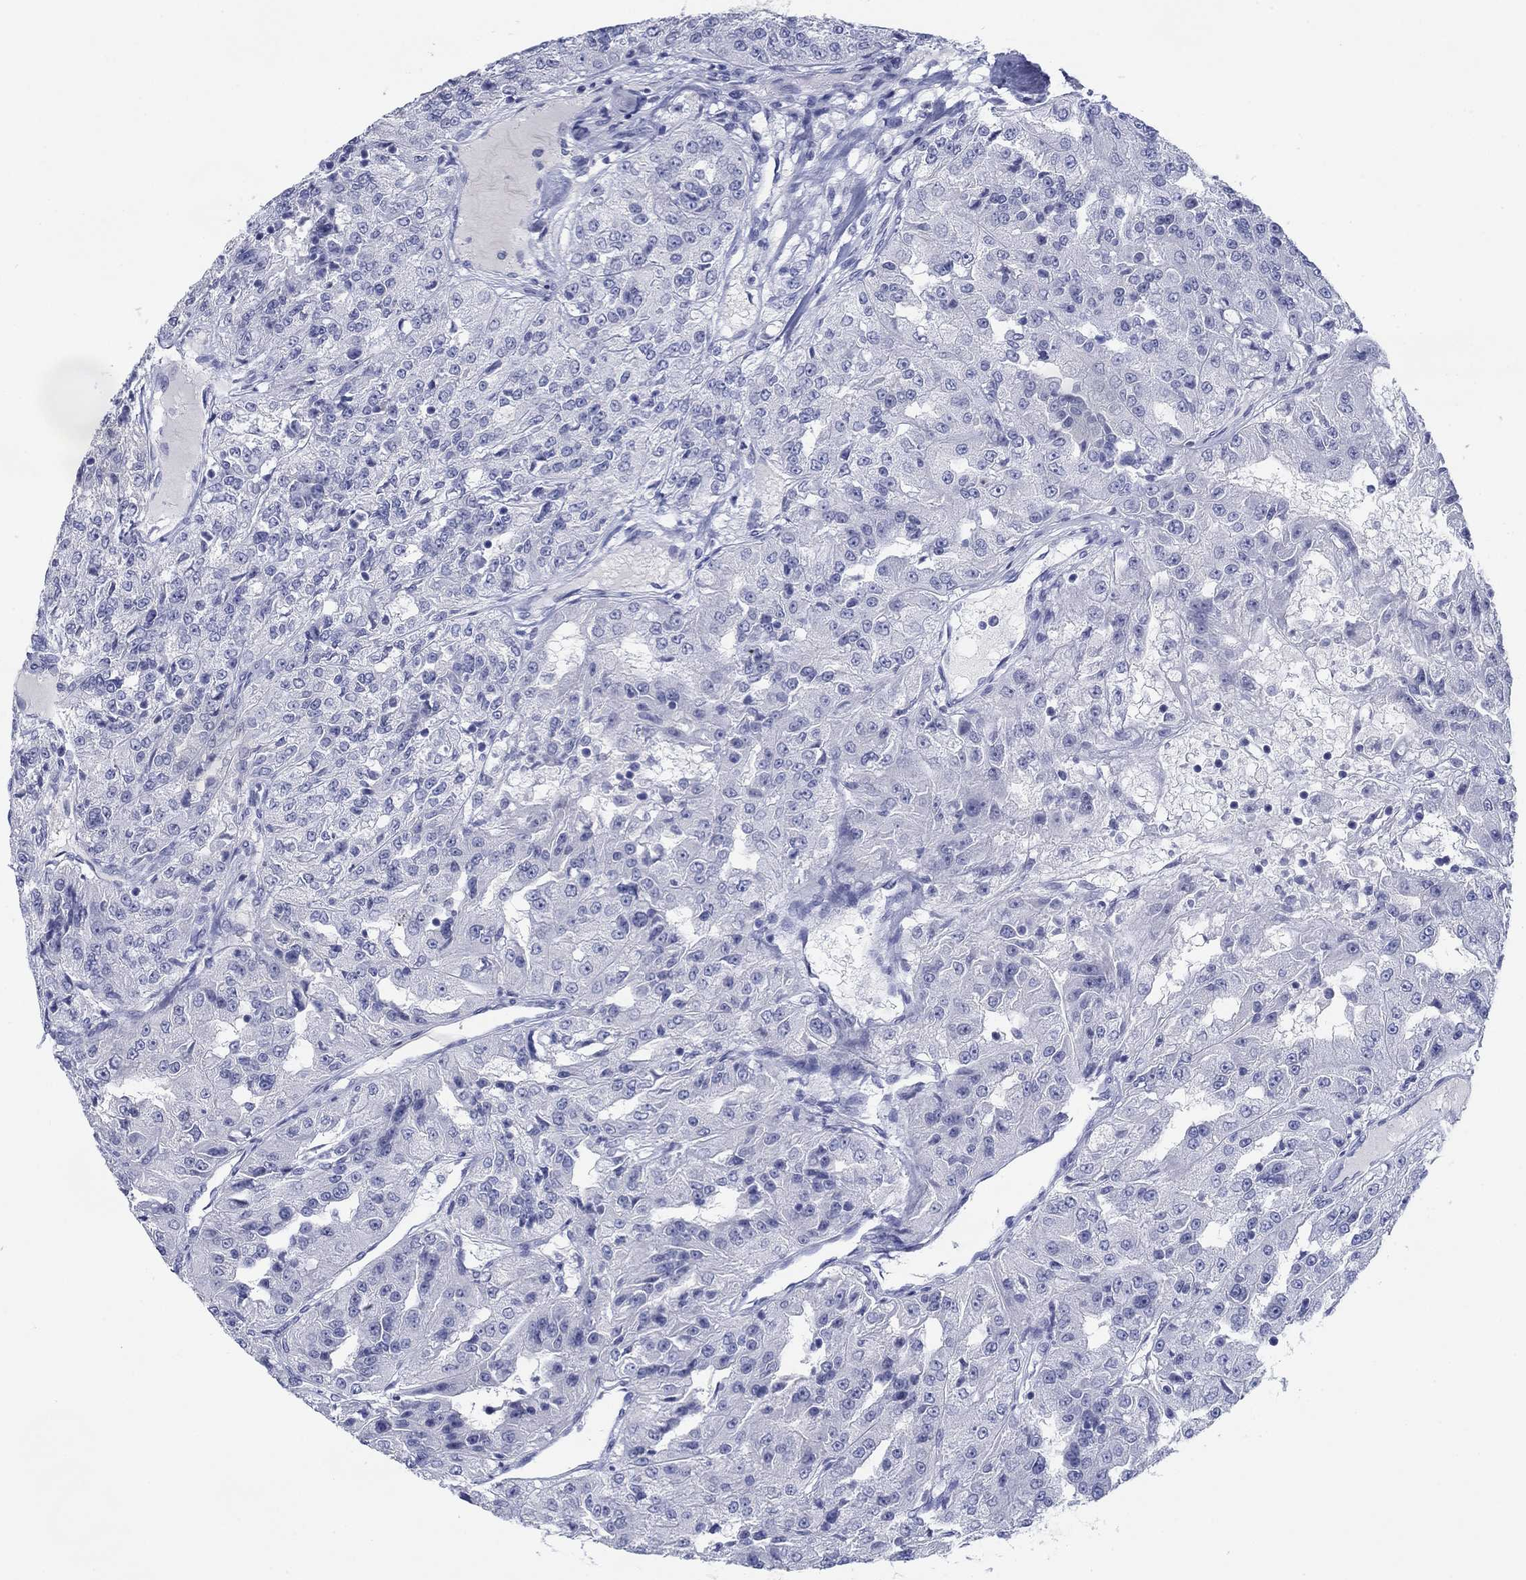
{"staining": {"intensity": "negative", "quantity": "none", "location": "none"}, "tissue": "renal cancer", "cell_type": "Tumor cells", "image_type": "cancer", "snomed": [{"axis": "morphology", "description": "Adenocarcinoma, NOS"}, {"axis": "topography", "description": "Kidney"}], "caption": "High power microscopy histopathology image of an immunohistochemistry (IHC) photomicrograph of adenocarcinoma (renal), revealing no significant positivity in tumor cells. The staining is performed using DAB brown chromogen with nuclei counter-stained in using hematoxylin.", "gene": "PDYN", "patient": {"sex": "female", "age": 63}}